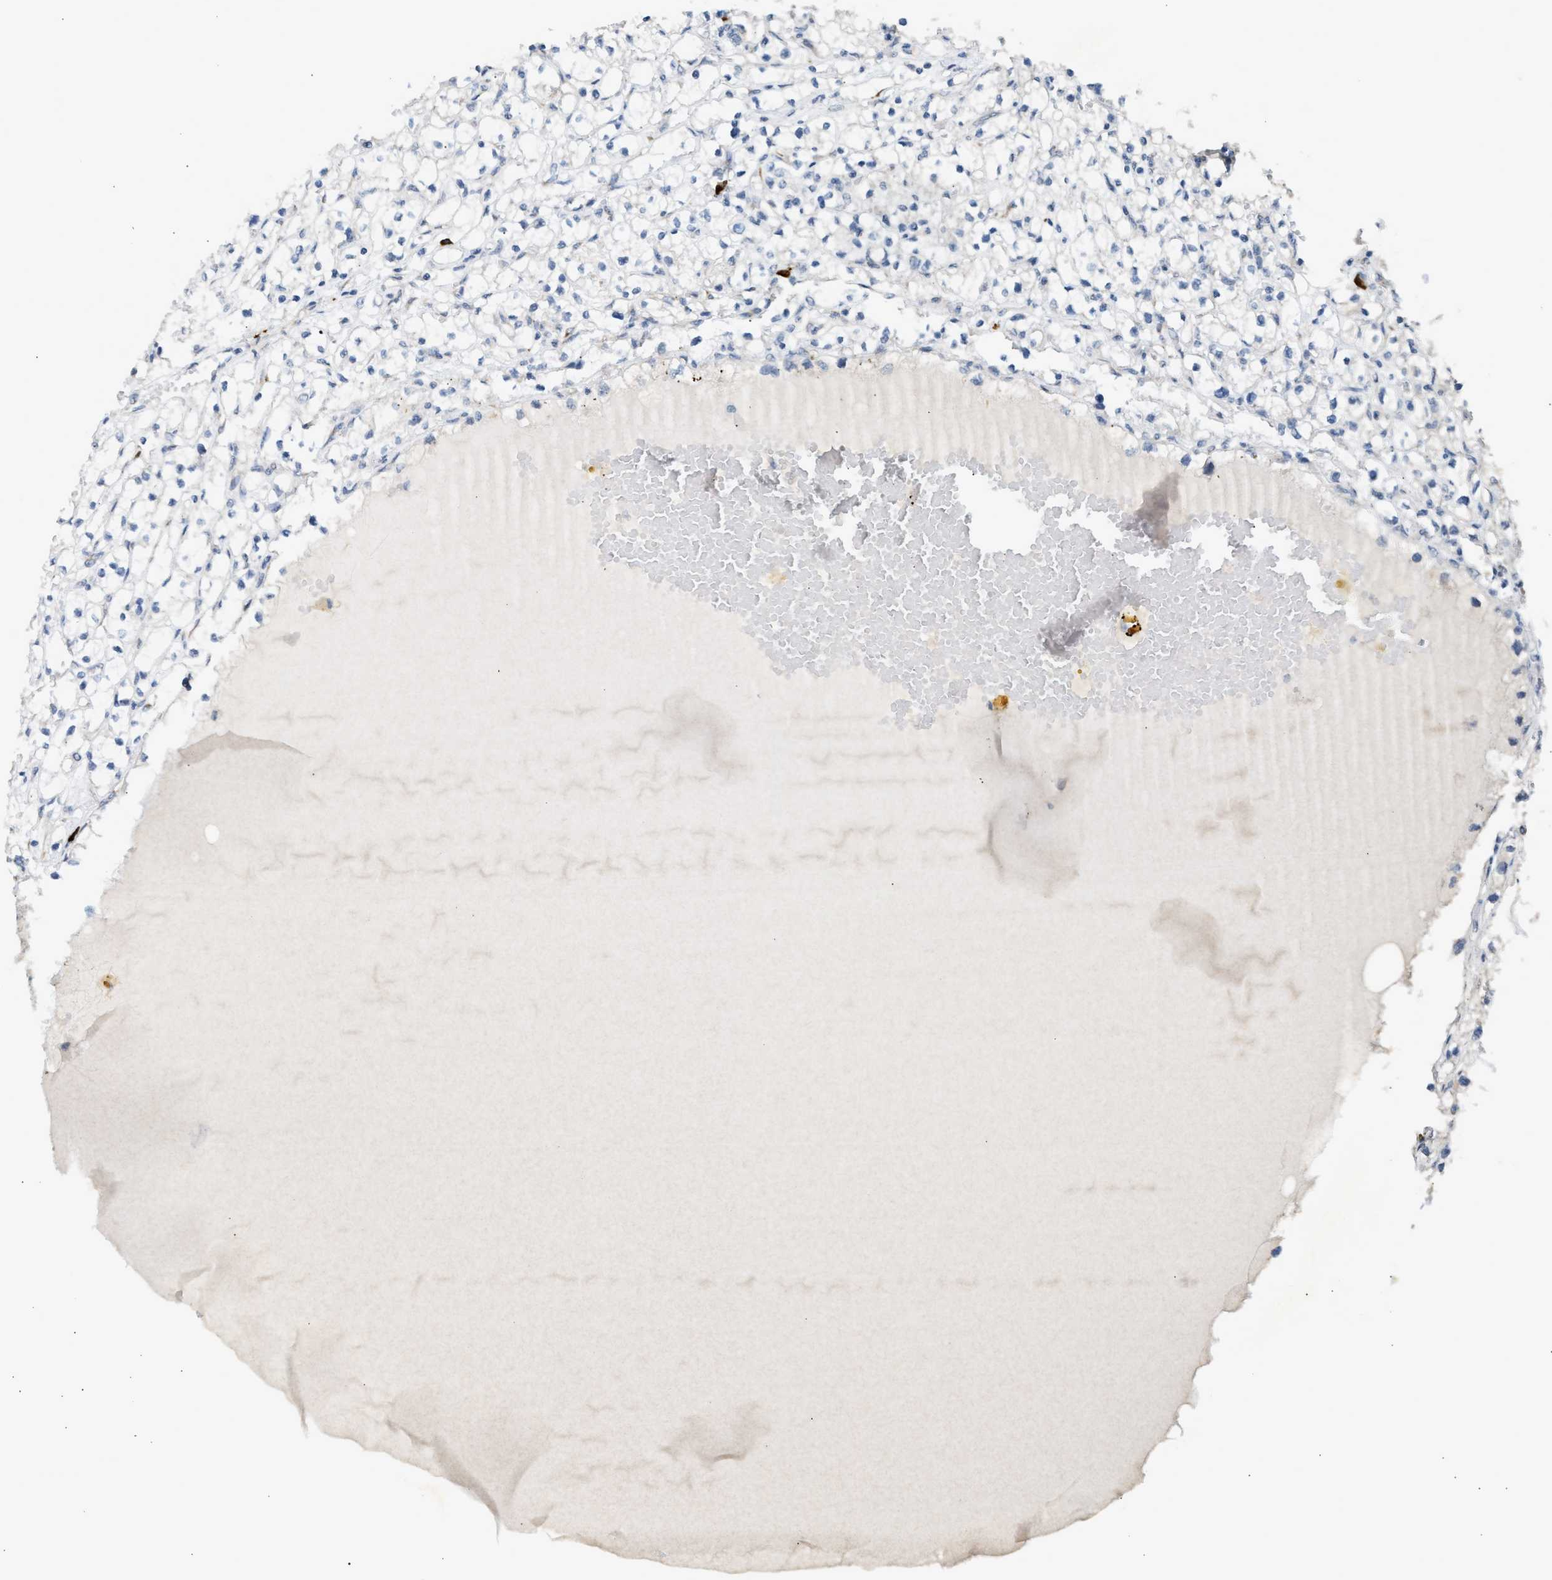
{"staining": {"intensity": "negative", "quantity": "none", "location": "none"}, "tissue": "renal cancer", "cell_type": "Tumor cells", "image_type": "cancer", "snomed": [{"axis": "morphology", "description": "Adenocarcinoma, NOS"}, {"axis": "topography", "description": "Kidney"}], "caption": "High magnification brightfield microscopy of adenocarcinoma (renal) stained with DAB (brown) and counterstained with hematoxylin (blue): tumor cells show no significant staining.", "gene": "KCNC2", "patient": {"sex": "male", "age": 56}}